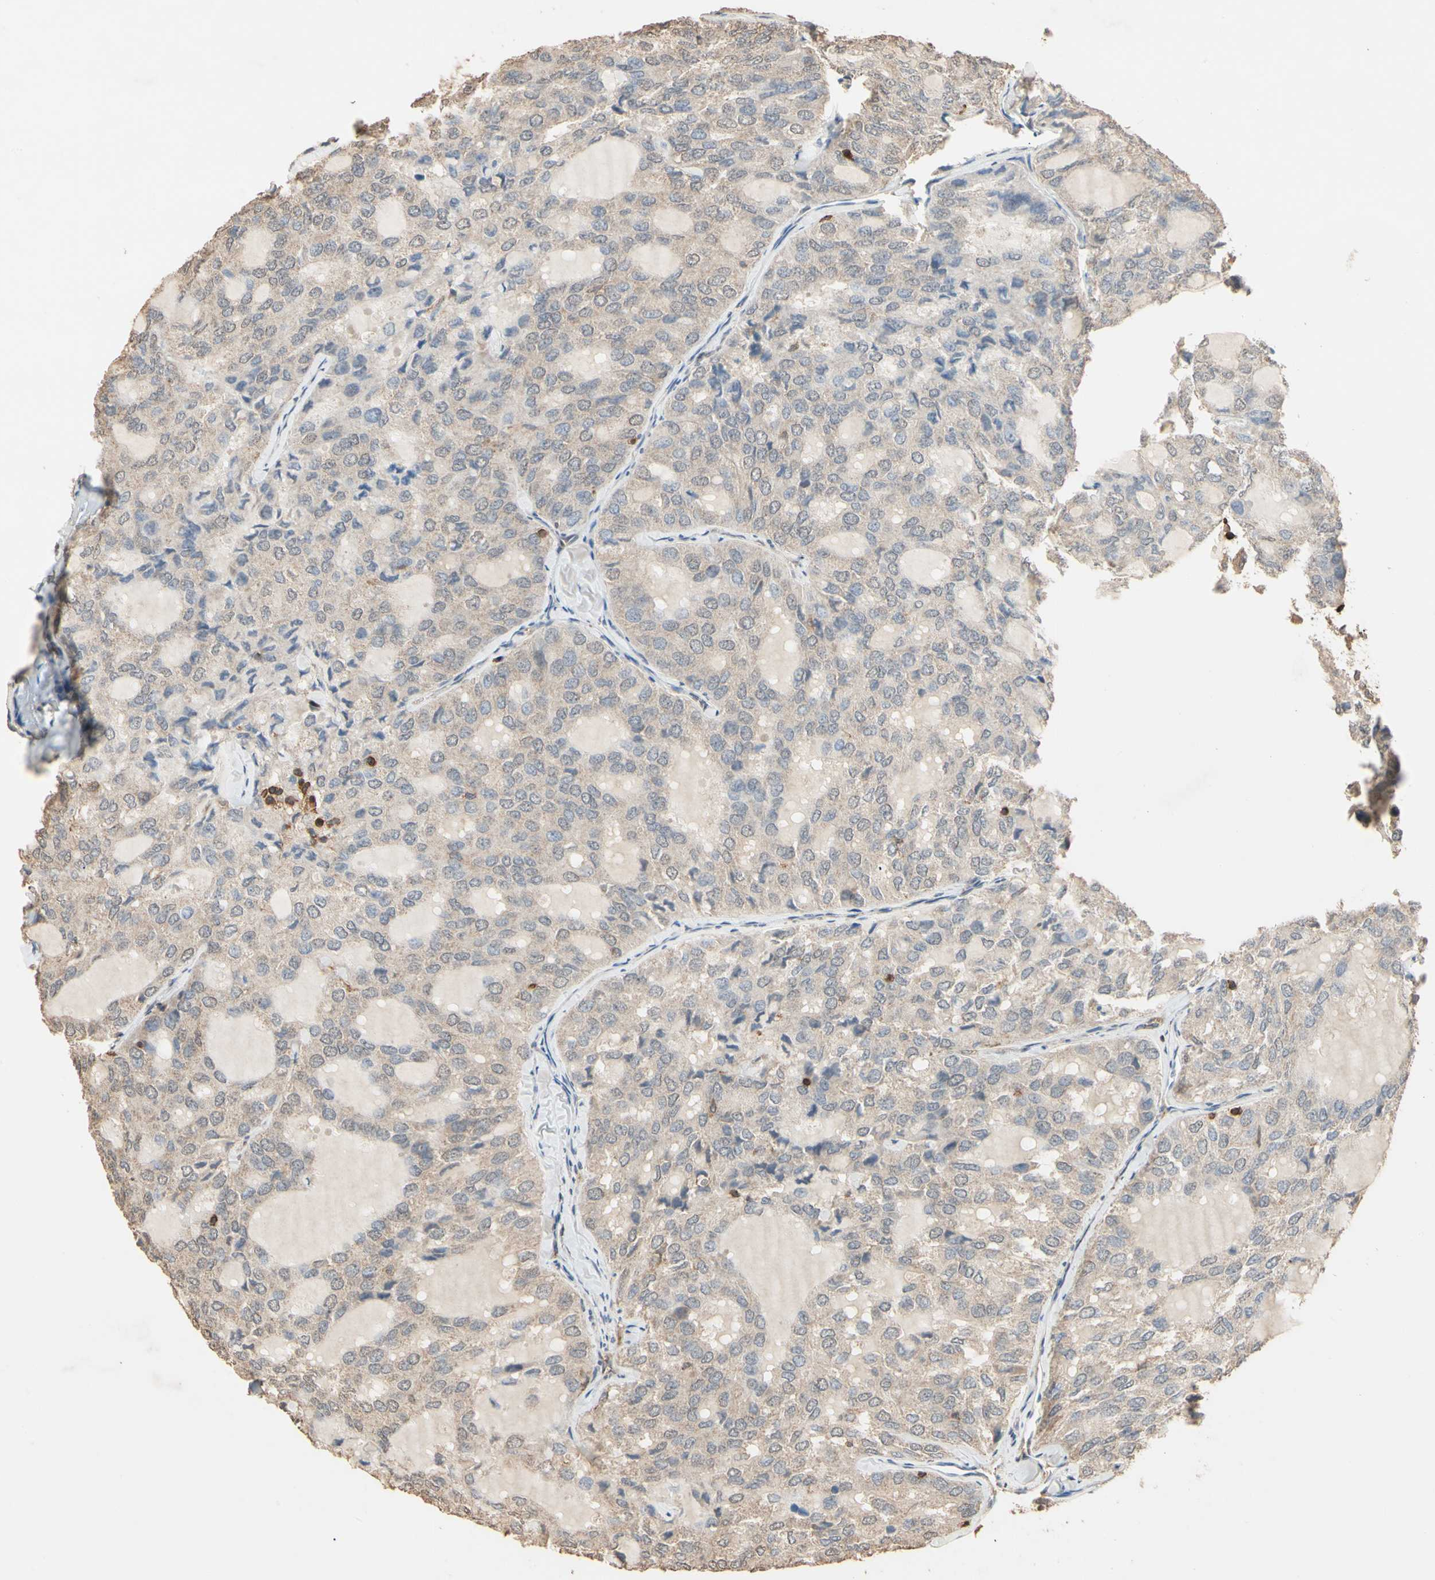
{"staining": {"intensity": "weak", "quantity": ">75%", "location": "cytoplasmic/membranous"}, "tissue": "thyroid cancer", "cell_type": "Tumor cells", "image_type": "cancer", "snomed": [{"axis": "morphology", "description": "Follicular adenoma carcinoma, NOS"}, {"axis": "topography", "description": "Thyroid gland"}], "caption": "Immunohistochemistry micrograph of thyroid cancer (follicular adenoma carcinoma) stained for a protein (brown), which shows low levels of weak cytoplasmic/membranous expression in about >75% of tumor cells.", "gene": "MAP3K10", "patient": {"sex": "male", "age": 75}}